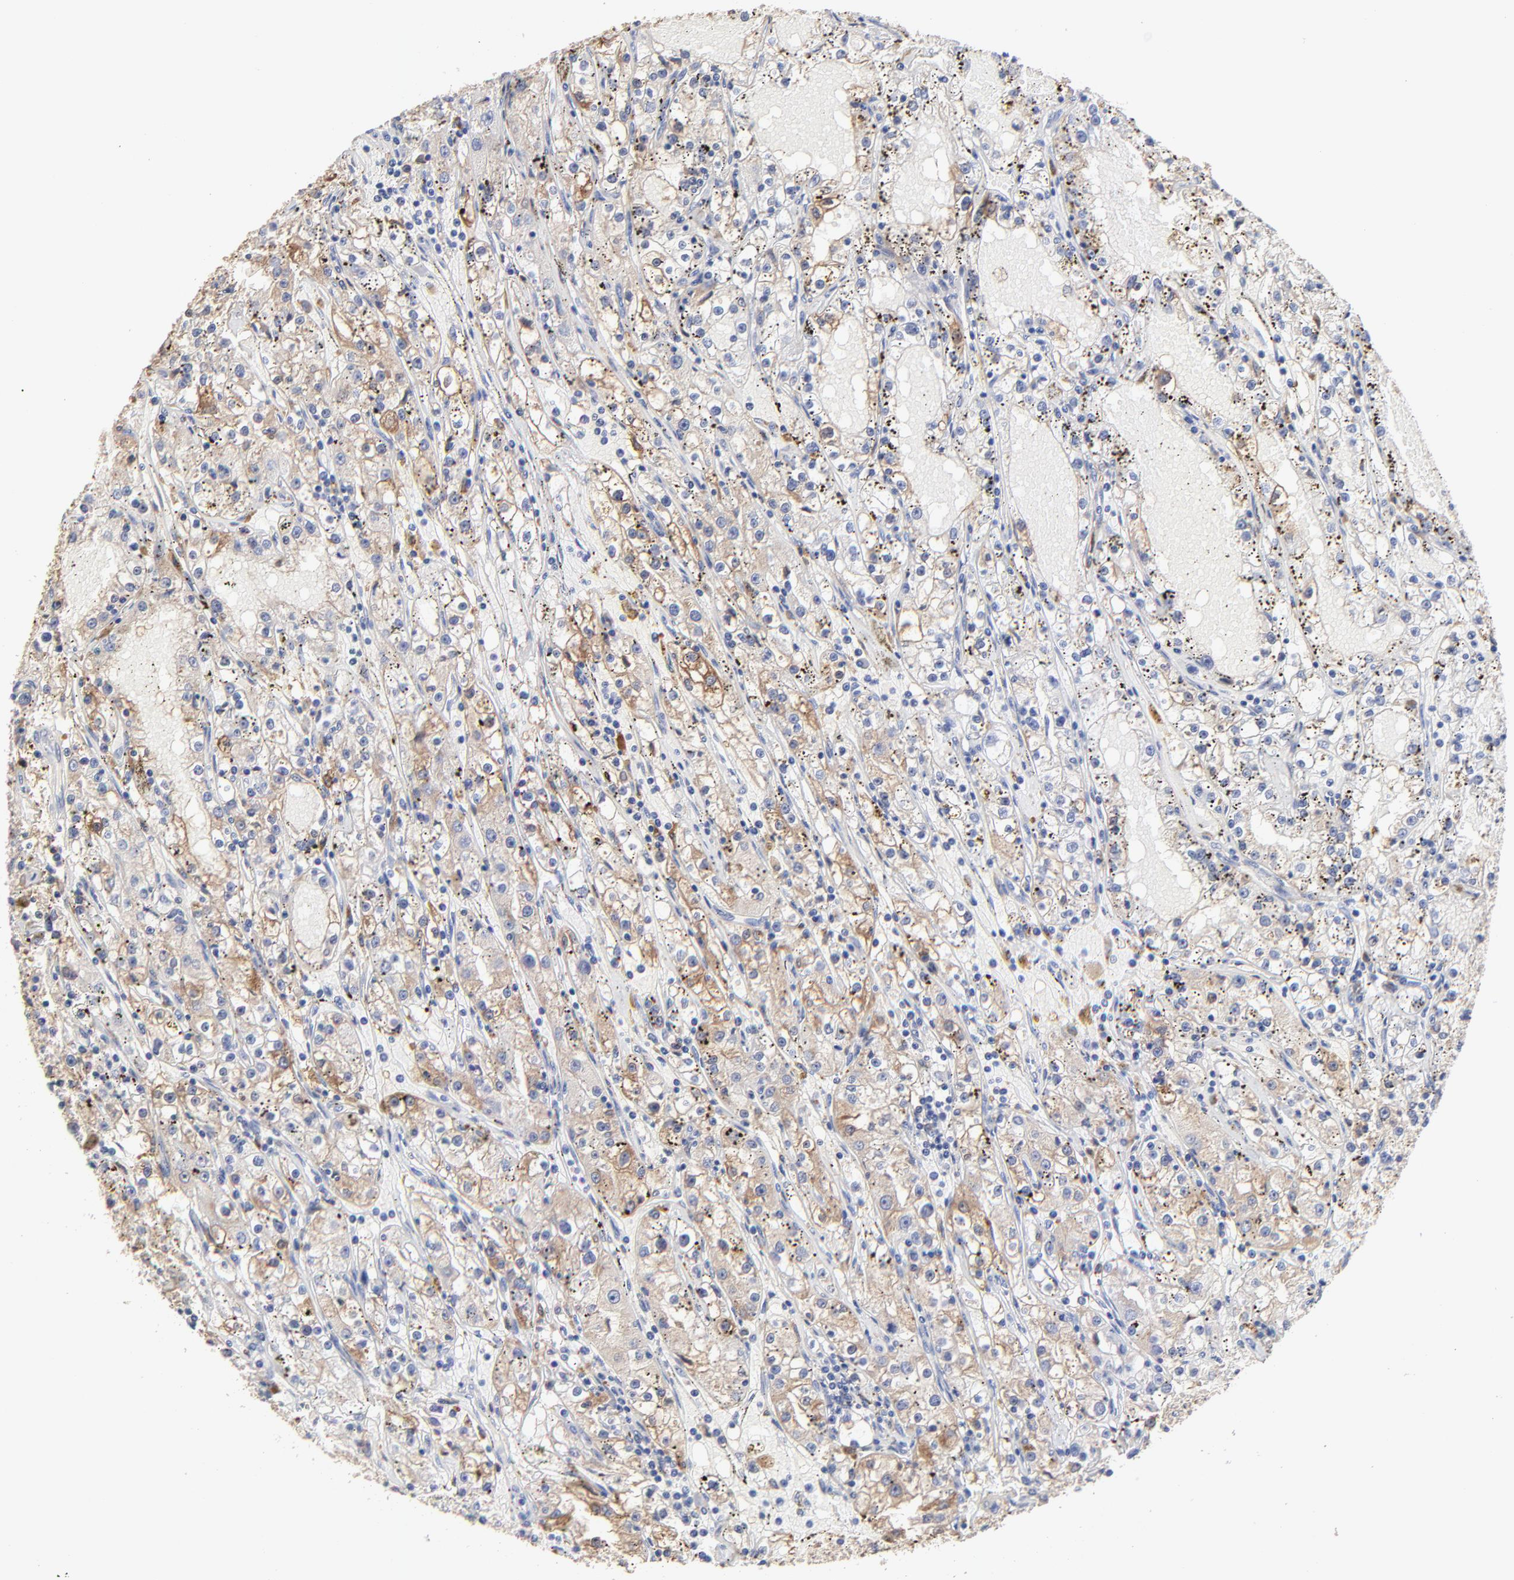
{"staining": {"intensity": "moderate", "quantity": "25%-75%", "location": "cytoplasmic/membranous"}, "tissue": "renal cancer", "cell_type": "Tumor cells", "image_type": "cancer", "snomed": [{"axis": "morphology", "description": "Adenocarcinoma, NOS"}, {"axis": "topography", "description": "Kidney"}], "caption": "Protein expression analysis of human renal cancer (adenocarcinoma) reveals moderate cytoplasmic/membranous positivity in about 25%-75% of tumor cells.", "gene": "SMARCA1", "patient": {"sex": "male", "age": 56}}